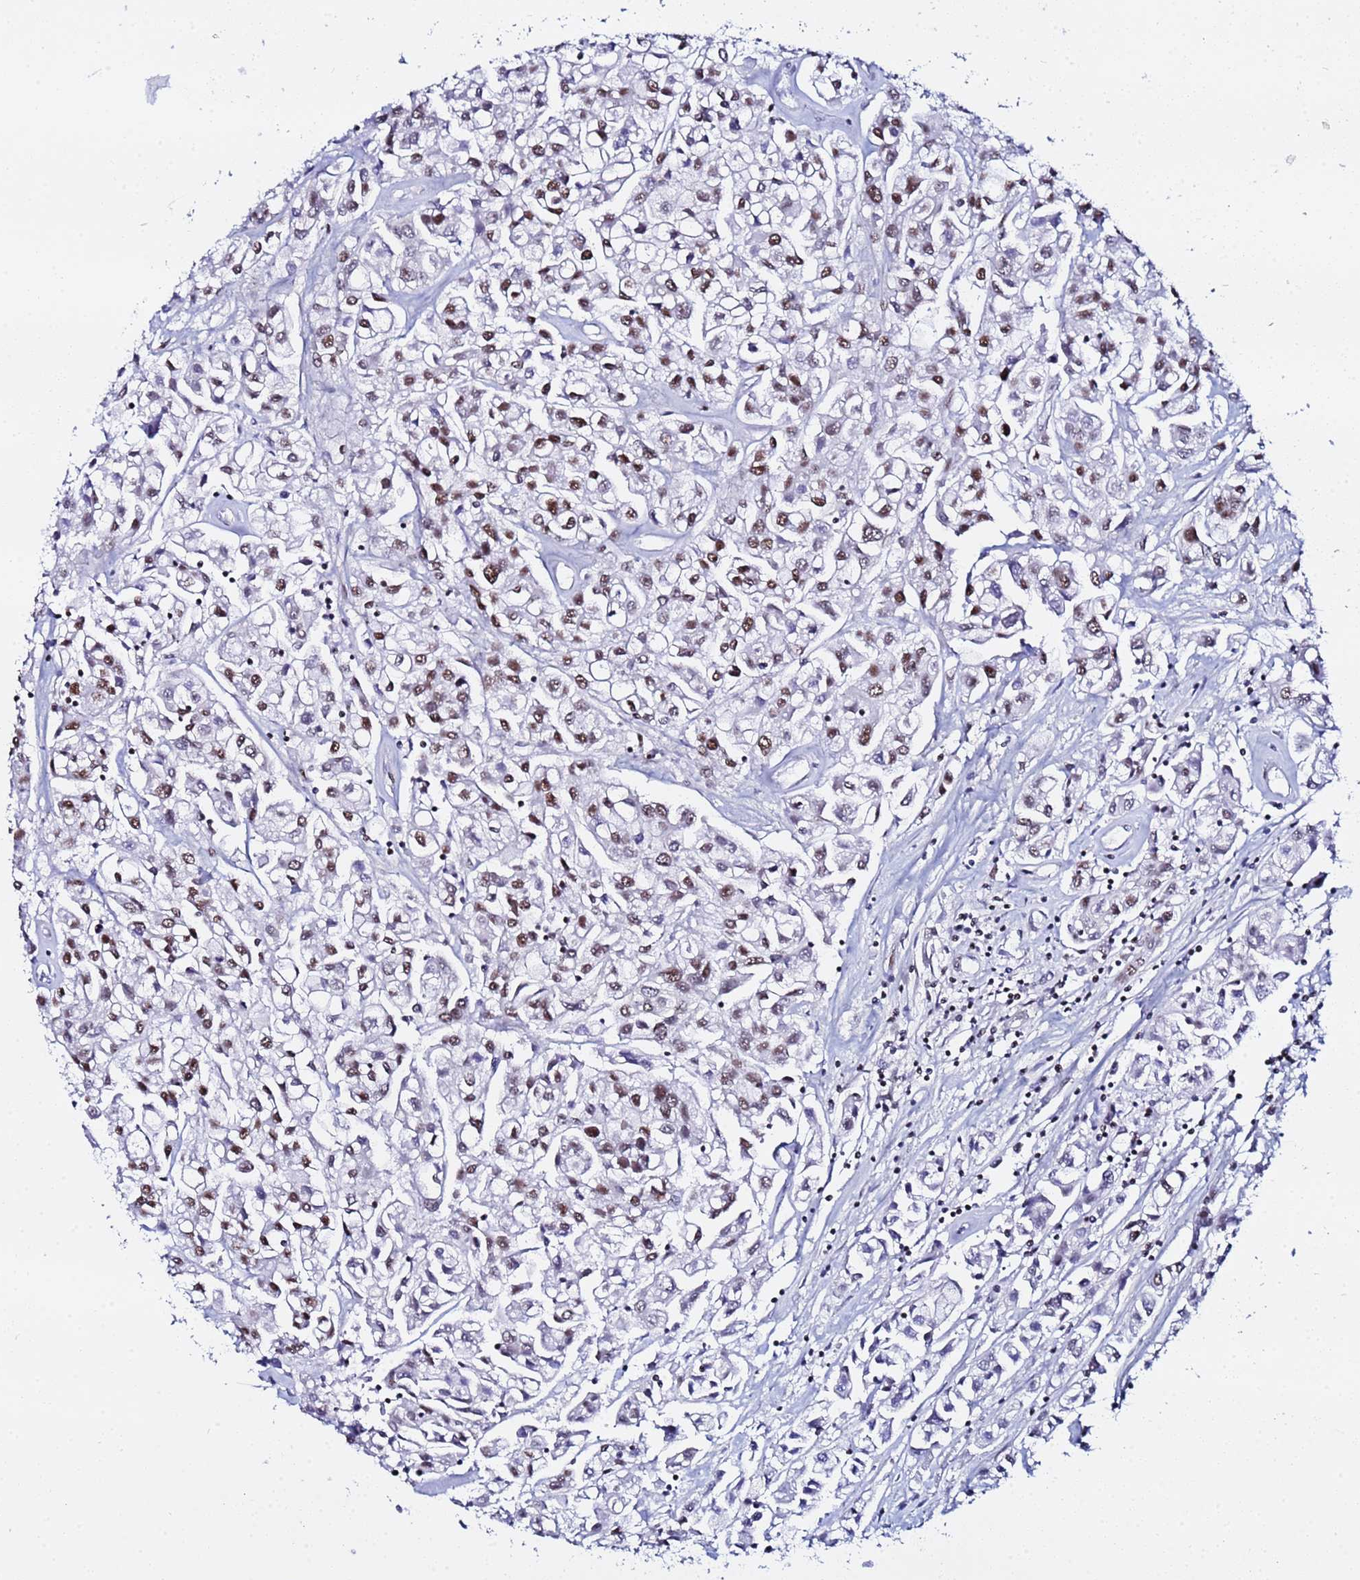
{"staining": {"intensity": "moderate", "quantity": ">75%", "location": "nuclear"}, "tissue": "urothelial cancer", "cell_type": "Tumor cells", "image_type": "cancer", "snomed": [{"axis": "morphology", "description": "Urothelial carcinoma, High grade"}, {"axis": "topography", "description": "Urinary bladder"}], "caption": "Protein staining displays moderate nuclear staining in about >75% of tumor cells in urothelial cancer.", "gene": "SNRPA1", "patient": {"sex": "male", "age": 67}}